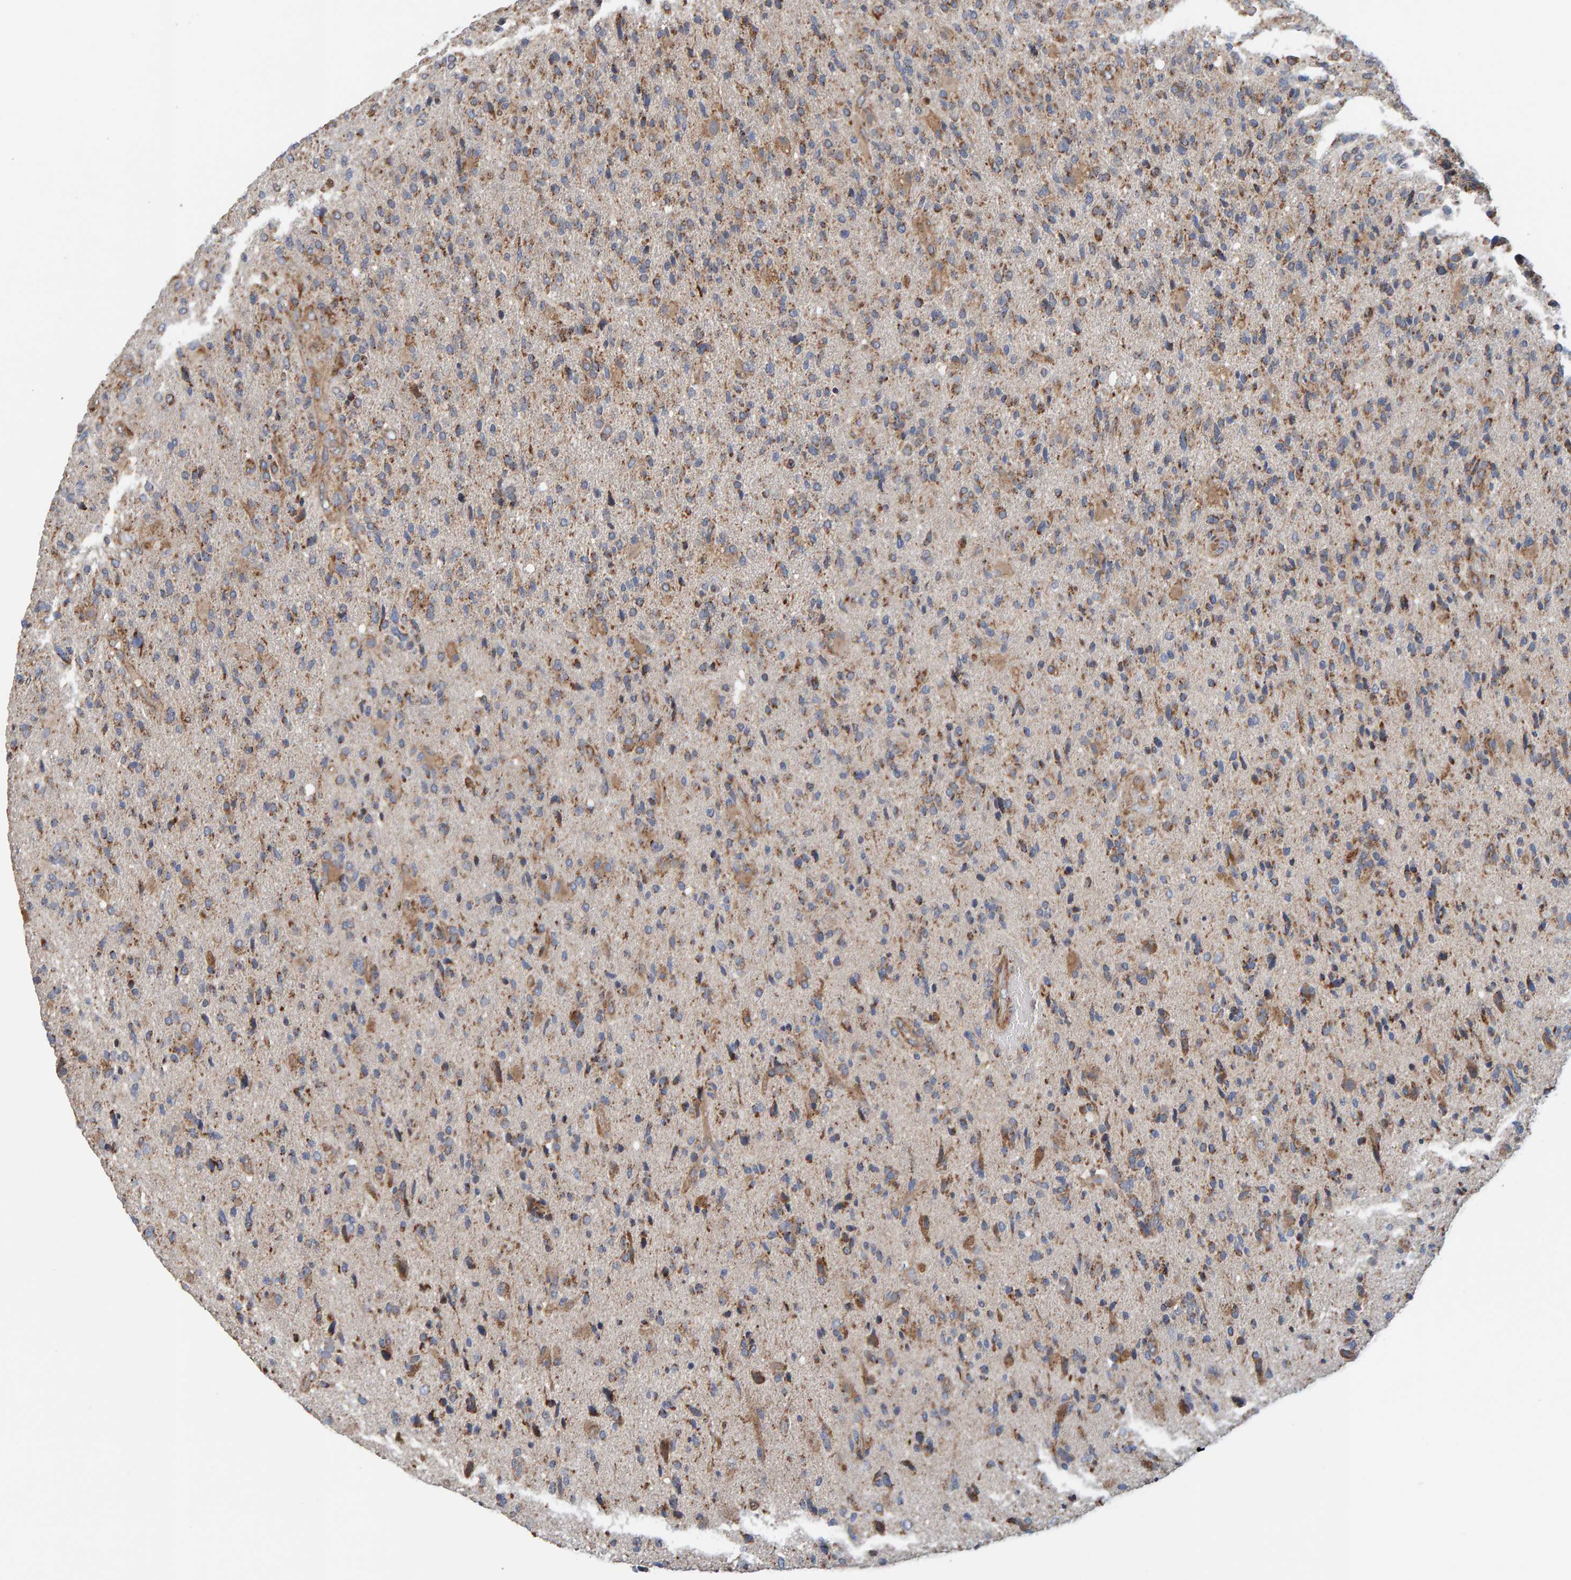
{"staining": {"intensity": "moderate", "quantity": ">75%", "location": "cytoplasmic/membranous"}, "tissue": "glioma", "cell_type": "Tumor cells", "image_type": "cancer", "snomed": [{"axis": "morphology", "description": "Glioma, malignant, High grade"}, {"axis": "topography", "description": "Brain"}], "caption": "The photomicrograph exhibits staining of glioma, revealing moderate cytoplasmic/membranous protein expression (brown color) within tumor cells. Immunohistochemistry stains the protein in brown and the nuclei are stained blue.", "gene": "MRPL45", "patient": {"sex": "male", "age": 72}}